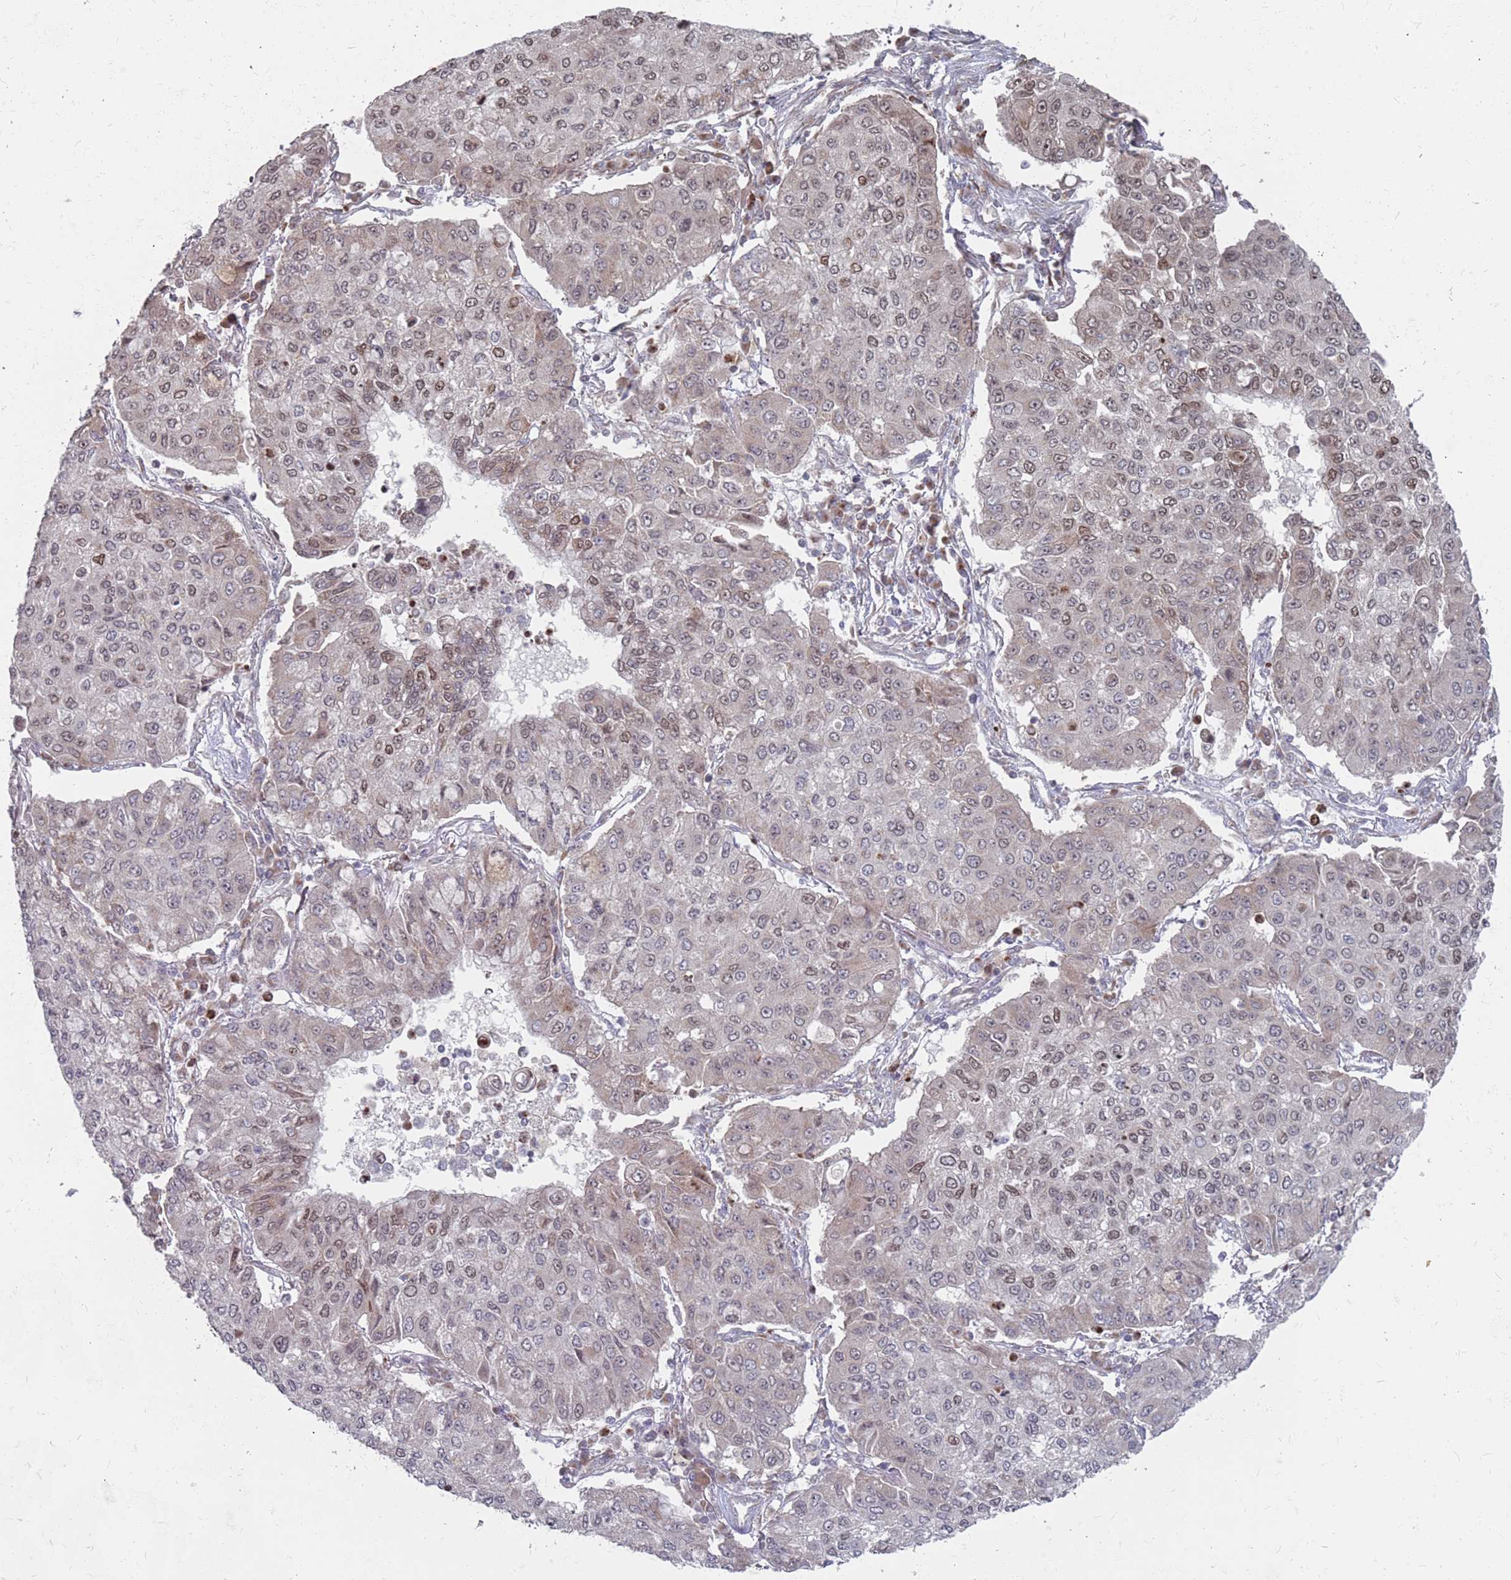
{"staining": {"intensity": "weak", "quantity": "<25%", "location": "nuclear"}, "tissue": "lung cancer", "cell_type": "Tumor cells", "image_type": "cancer", "snomed": [{"axis": "morphology", "description": "Squamous cell carcinoma, NOS"}, {"axis": "topography", "description": "Lung"}], "caption": "This is an immunohistochemistry image of lung cancer. There is no expression in tumor cells.", "gene": "FMO4", "patient": {"sex": "male", "age": 74}}